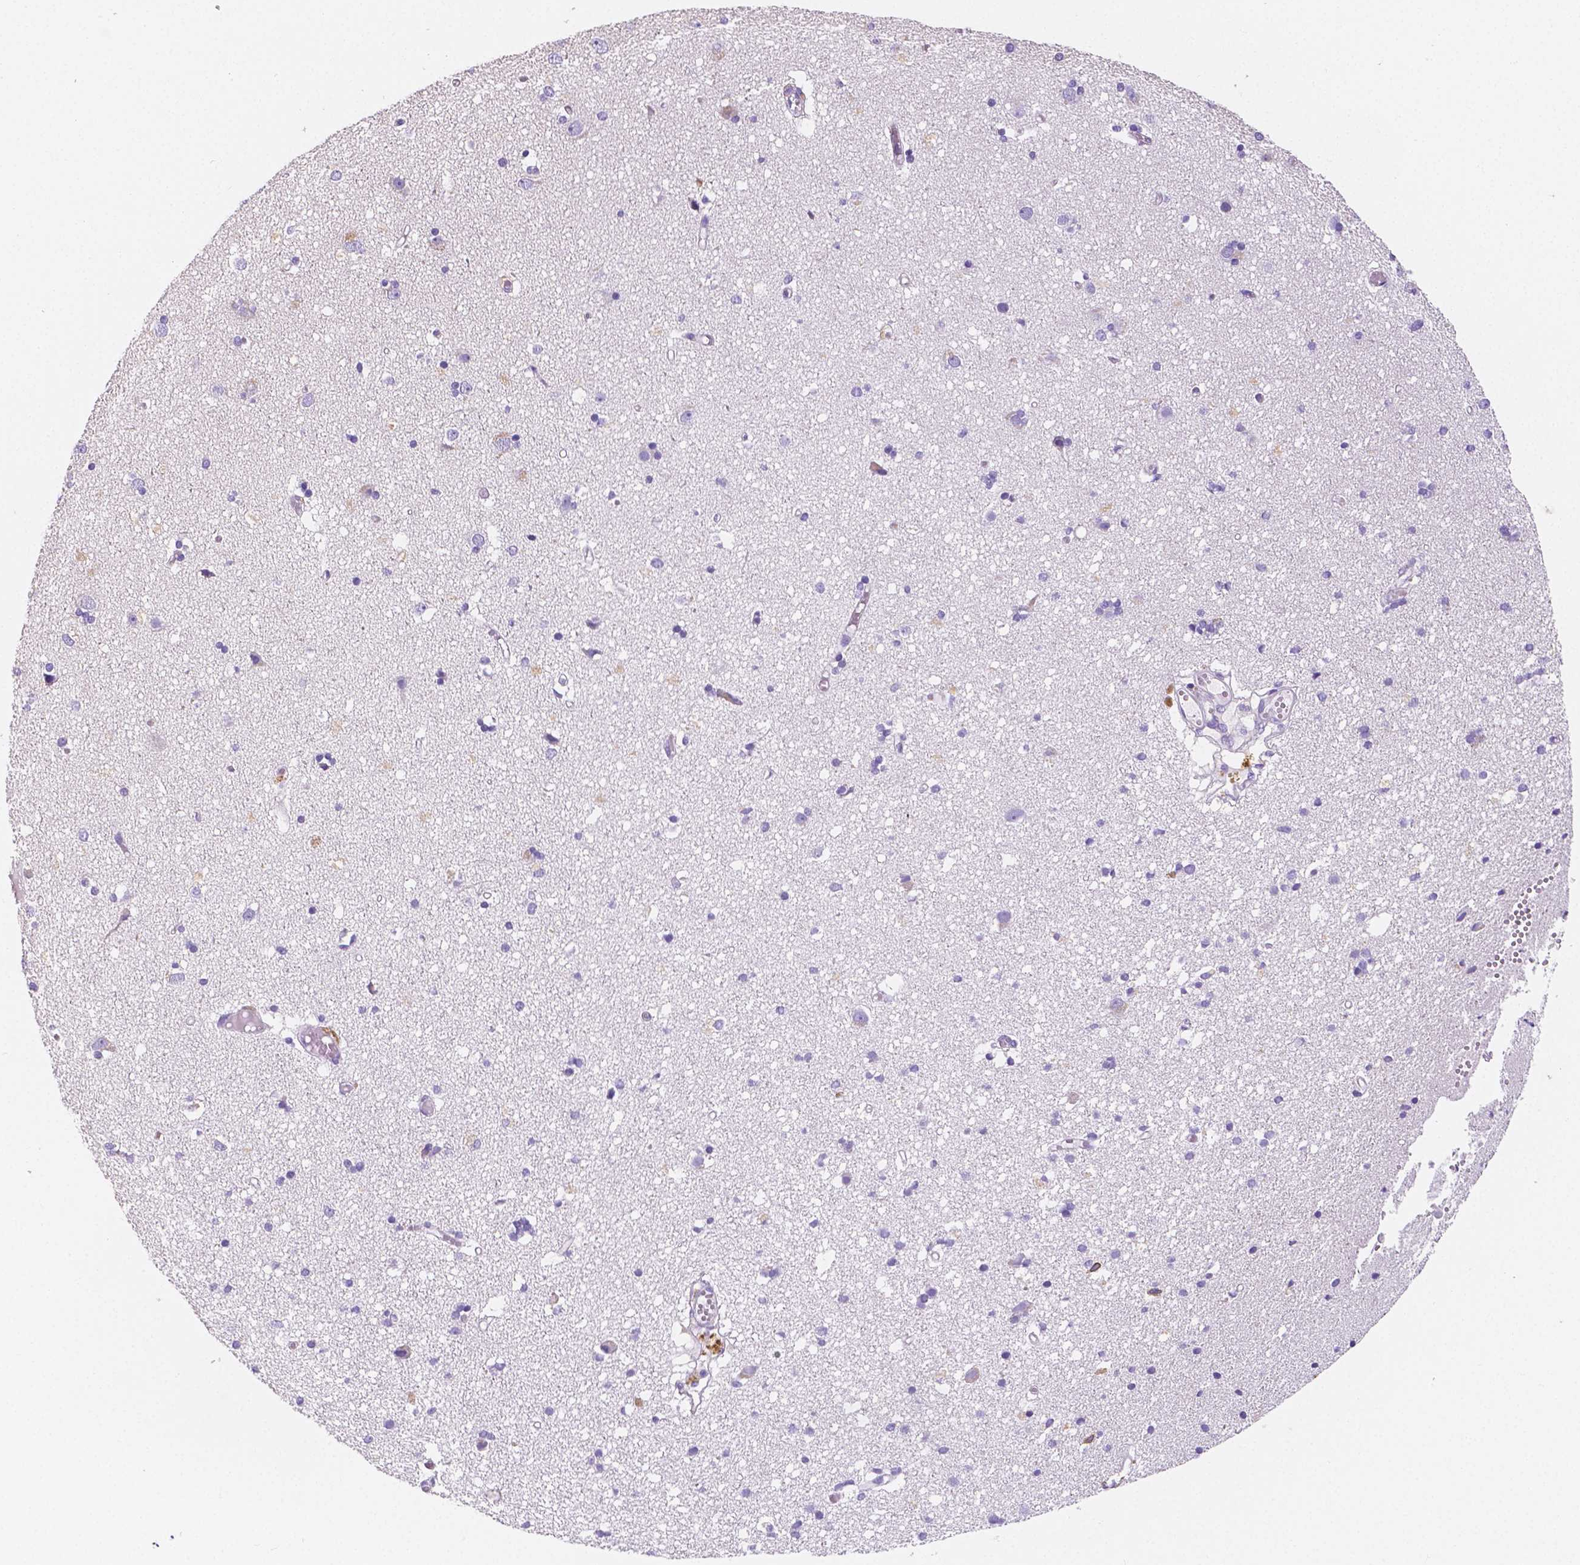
{"staining": {"intensity": "negative", "quantity": "none", "location": "none"}, "tissue": "cerebral cortex", "cell_type": "Endothelial cells", "image_type": "normal", "snomed": [{"axis": "morphology", "description": "Normal tissue, NOS"}, {"axis": "morphology", "description": "Glioma, malignant, High grade"}, {"axis": "topography", "description": "Cerebral cortex"}], "caption": "This is an IHC micrograph of unremarkable cerebral cortex. There is no staining in endothelial cells.", "gene": "GABRD", "patient": {"sex": "male", "age": 71}}